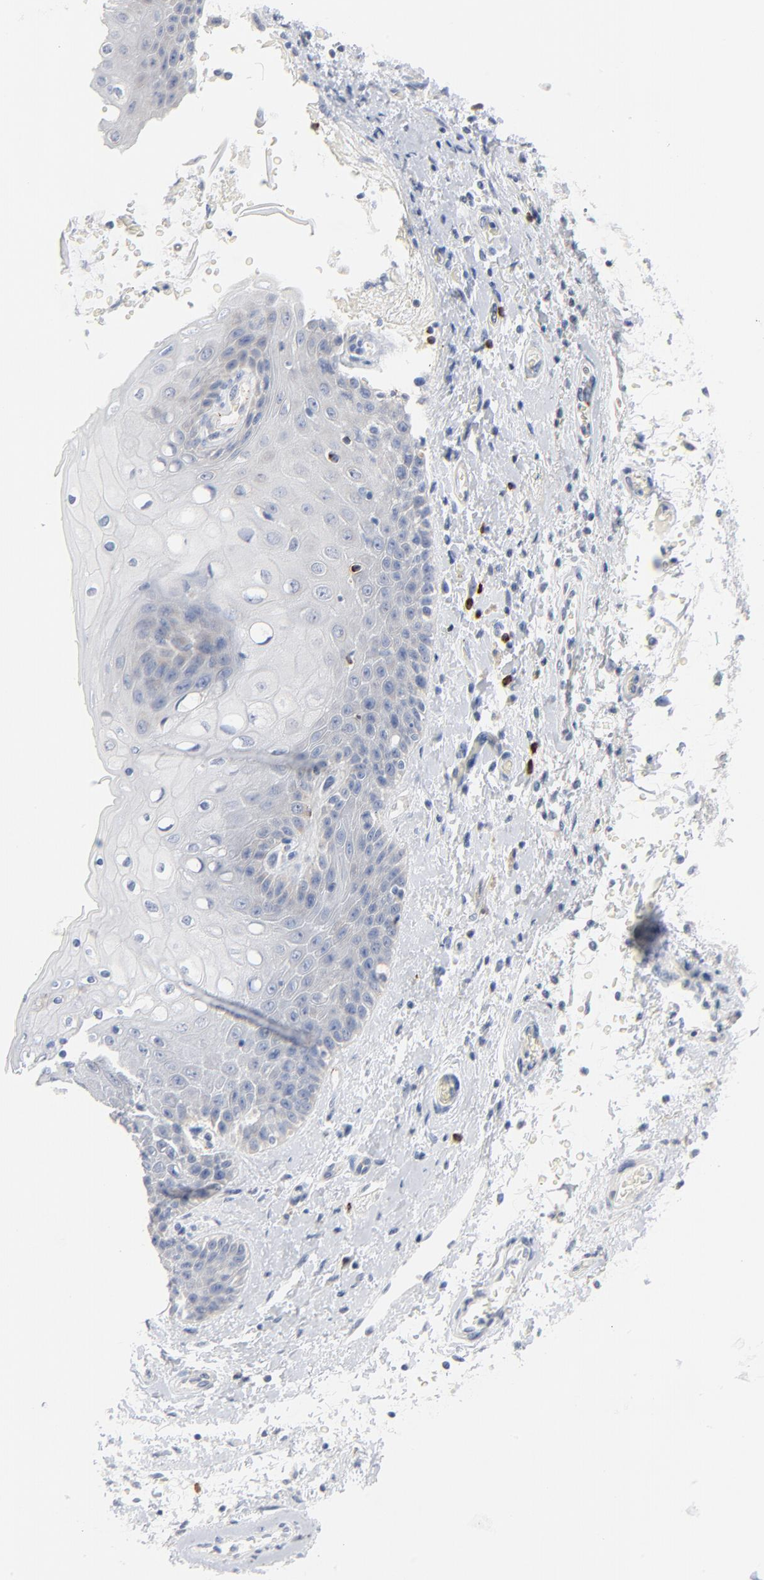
{"staining": {"intensity": "negative", "quantity": "none", "location": "none"}, "tissue": "skin", "cell_type": "Epidermal cells", "image_type": "normal", "snomed": [{"axis": "morphology", "description": "Normal tissue, NOS"}, {"axis": "topography", "description": "Anal"}], "caption": "Human skin stained for a protein using immunohistochemistry demonstrates no positivity in epidermal cells.", "gene": "GZMB", "patient": {"sex": "female", "age": 46}}